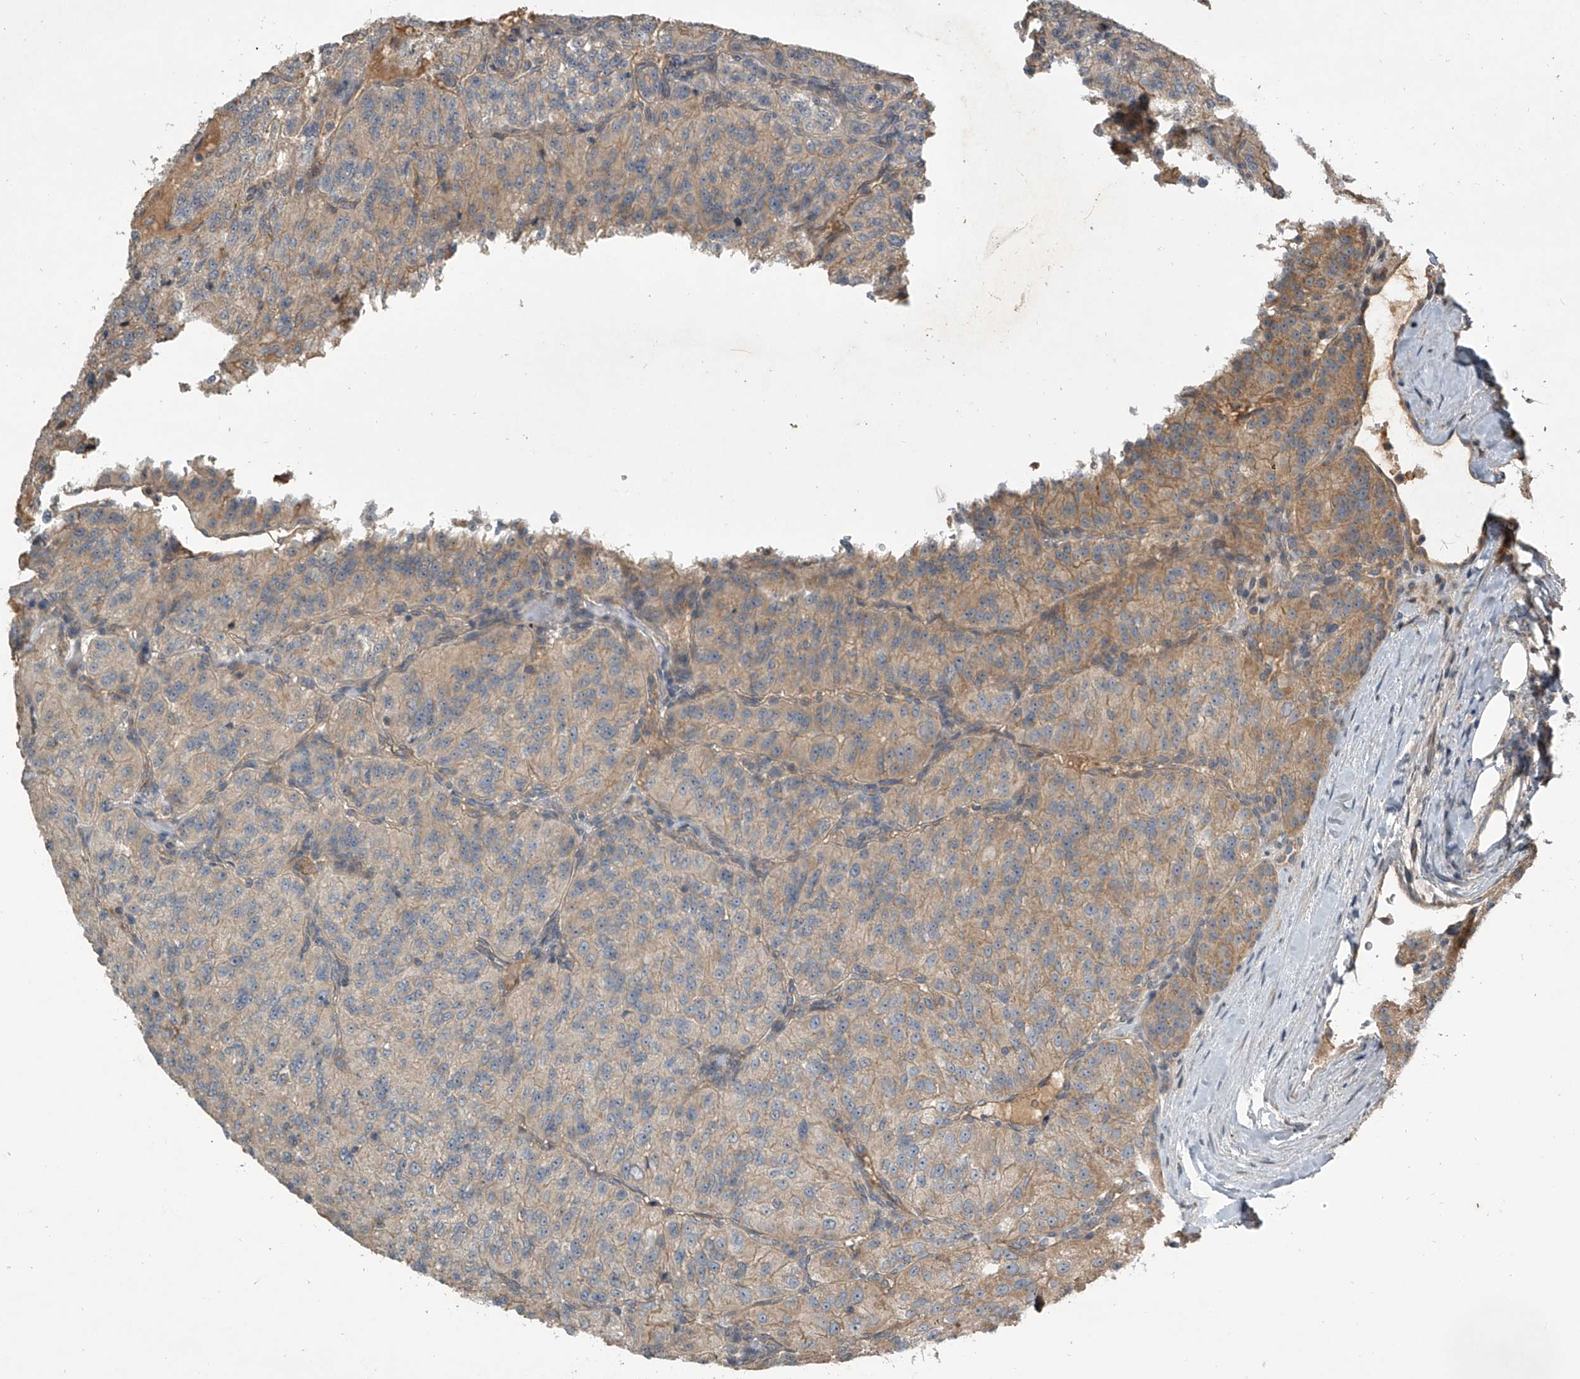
{"staining": {"intensity": "moderate", "quantity": "<25%", "location": "cytoplasmic/membranous"}, "tissue": "renal cancer", "cell_type": "Tumor cells", "image_type": "cancer", "snomed": [{"axis": "morphology", "description": "Adenocarcinoma, NOS"}, {"axis": "topography", "description": "Kidney"}], "caption": "A micrograph of human renal cancer stained for a protein reveals moderate cytoplasmic/membranous brown staining in tumor cells. (Brightfield microscopy of DAB IHC at high magnification).", "gene": "NFS1", "patient": {"sex": "female", "age": 63}}